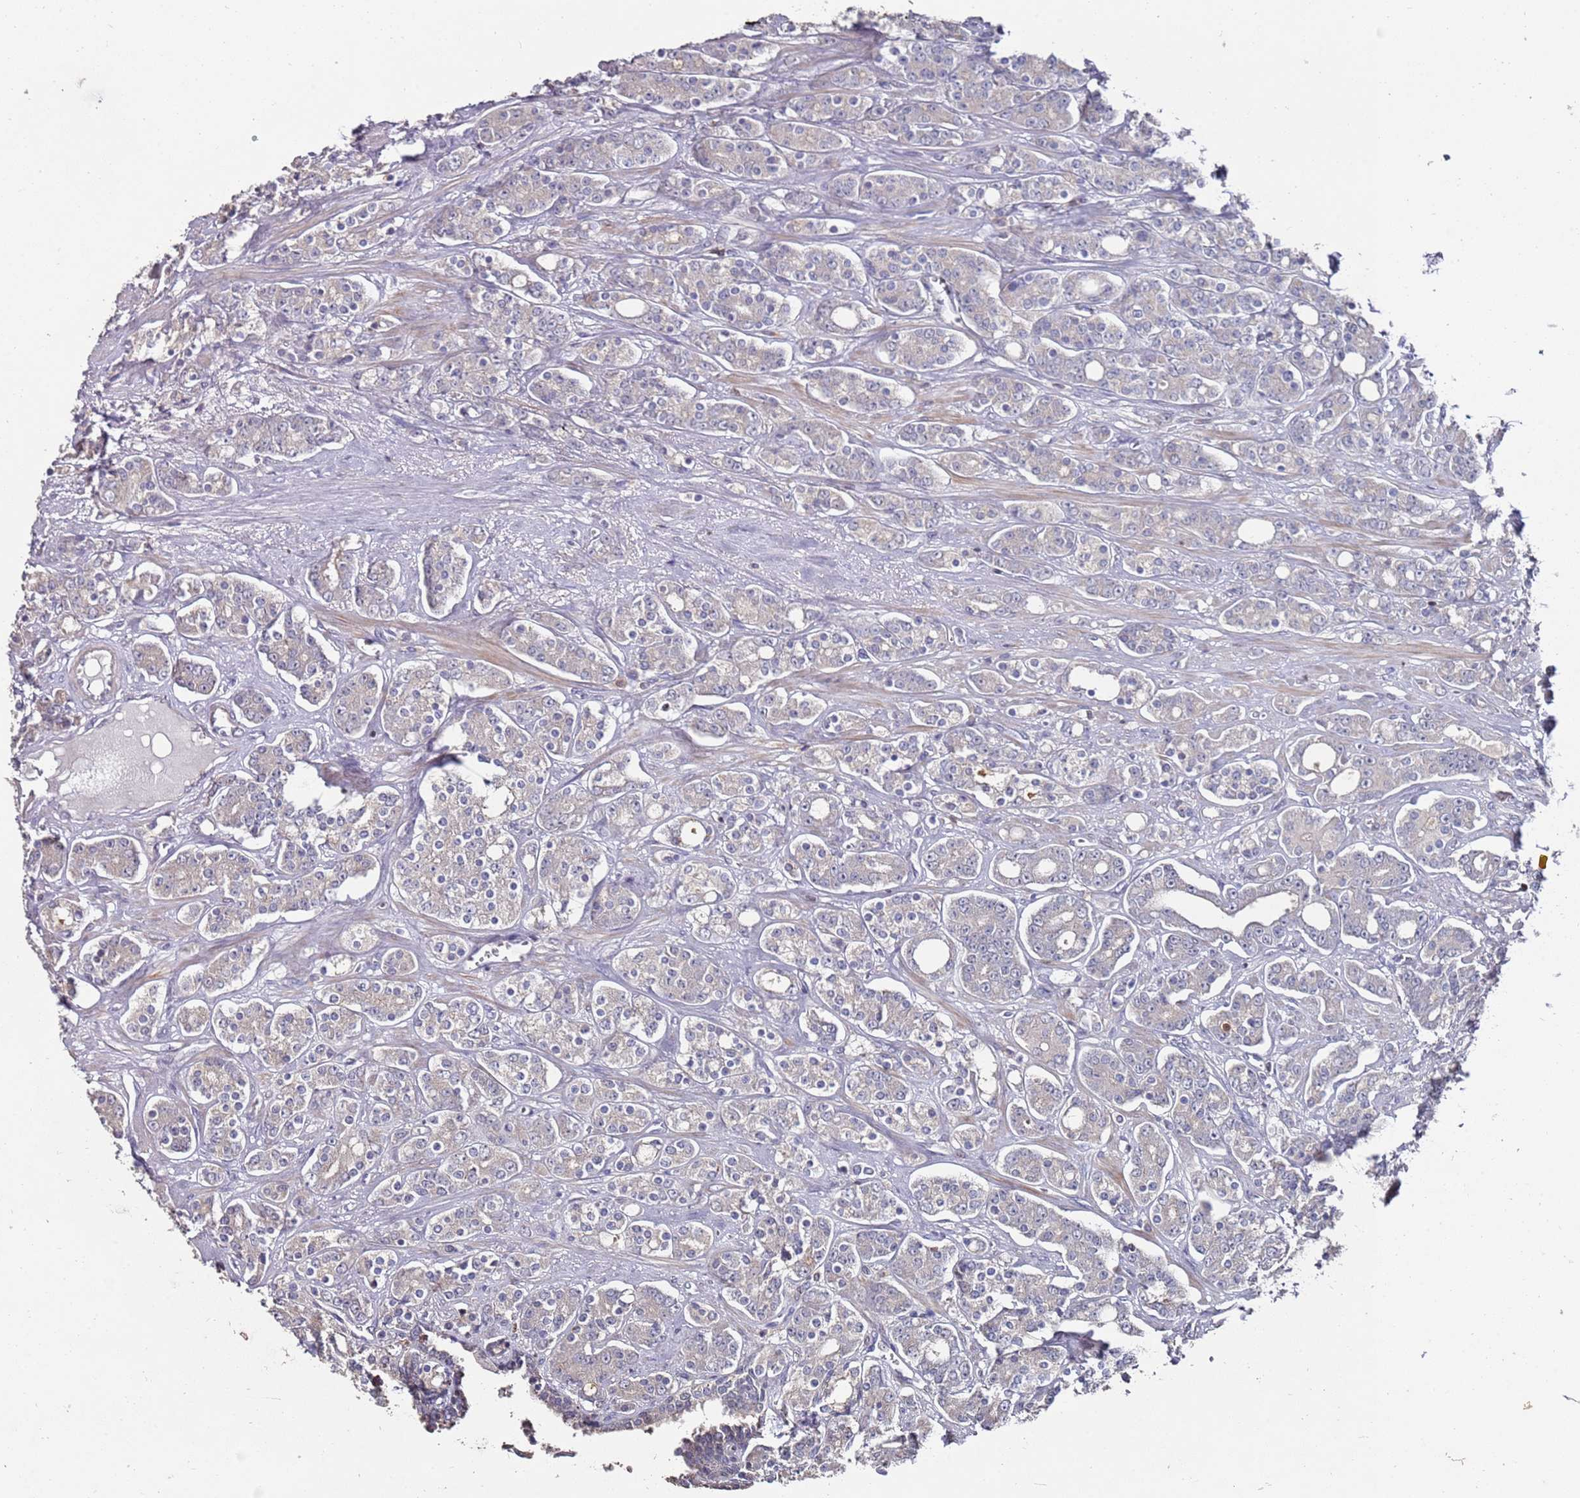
{"staining": {"intensity": "negative", "quantity": "none", "location": "none"}, "tissue": "prostate cancer", "cell_type": "Tumor cells", "image_type": "cancer", "snomed": [{"axis": "morphology", "description": "Adenocarcinoma, High grade"}, {"axis": "topography", "description": "Prostate"}], "caption": "DAB (3,3'-diaminobenzidine) immunohistochemical staining of prostate cancer reveals no significant expression in tumor cells.", "gene": "LACC1", "patient": {"sex": "male", "age": 62}}